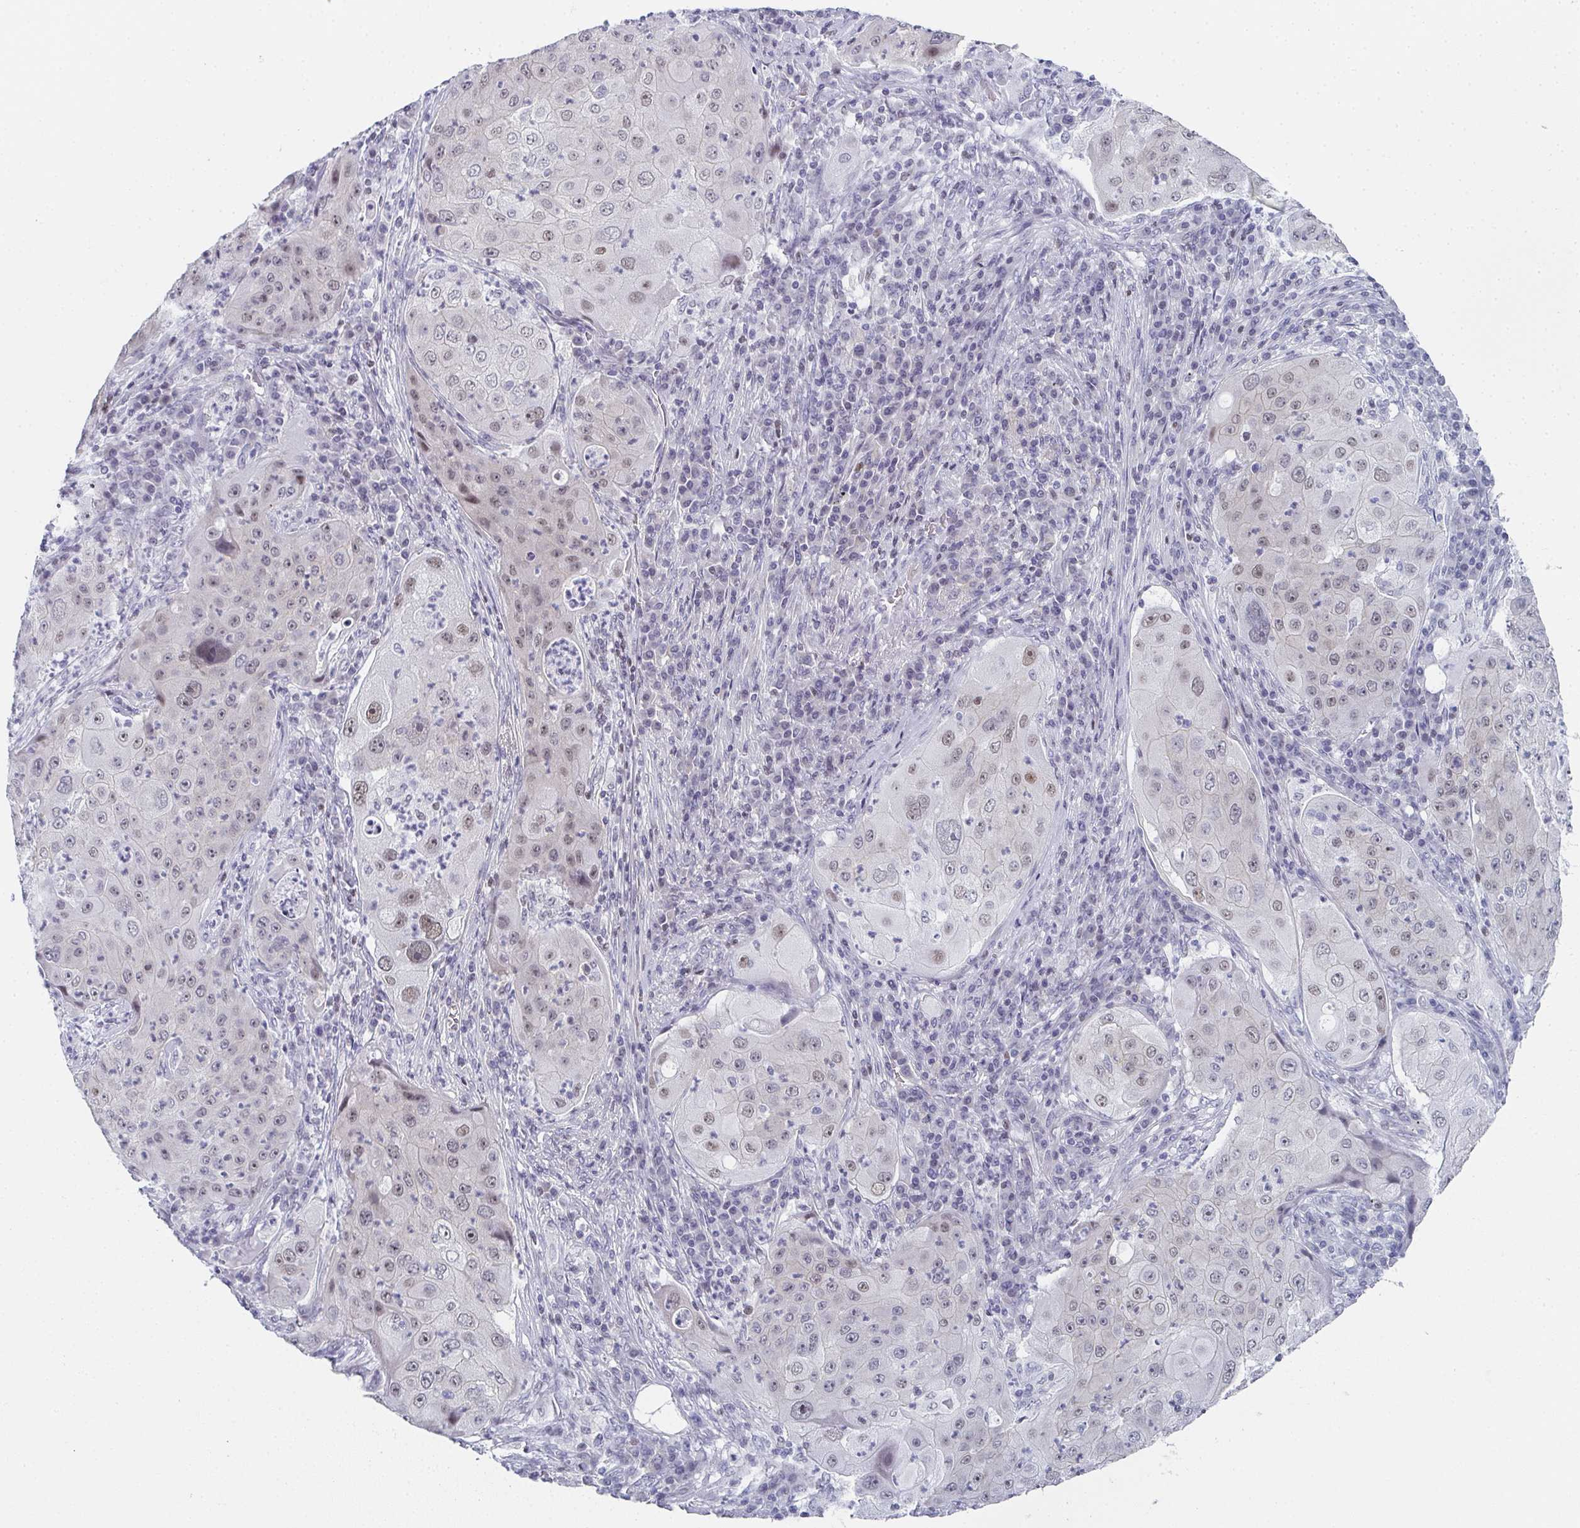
{"staining": {"intensity": "weak", "quantity": "25%-75%", "location": "nuclear"}, "tissue": "lung cancer", "cell_type": "Tumor cells", "image_type": "cancer", "snomed": [{"axis": "morphology", "description": "Squamous cell carcinoma, NOS"}, {"axis": "topography", "description": "Lung"}], "caption": "This image shows lung cancer (squamous cell carcinoma) stained with immunohistochemistry (IHC) to label a protein in brown. The nuclear of tumor cells show weak positivity for the protein. Nuclei are counter-stained blue.", "gene": "PYCR3", "patient": {"sex": "female", "age": 59}}